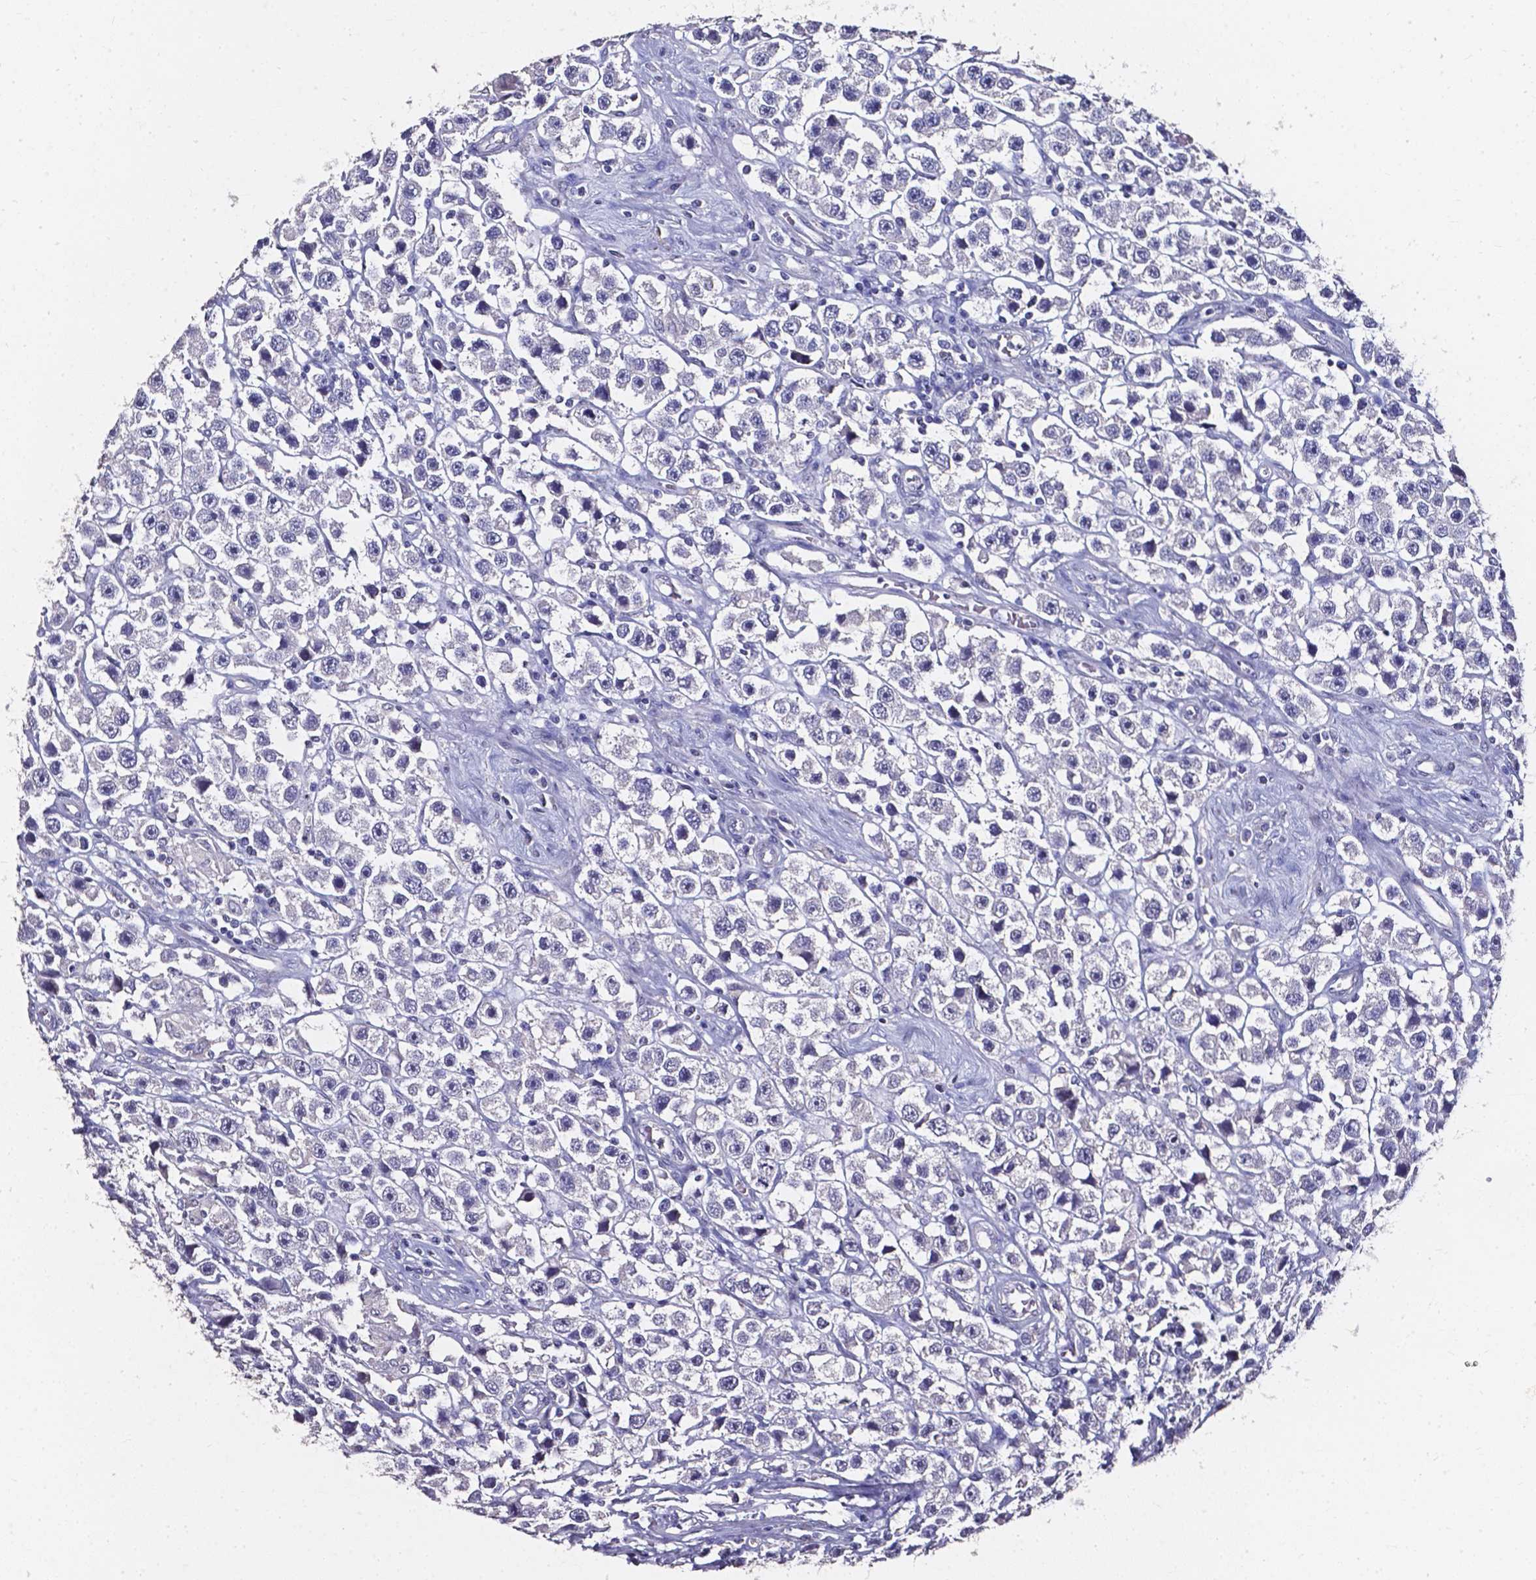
{"staining": {"intensity": "negative", "quantity": "none", "location": "none"}, "tissue": "testis cancer", "cell_type": "Tumor cells", "image_type": "cancer", "snomed": [{"axis": "morphology", "description": "Seminoma, NOS"}, {"axis": "topography", "description": "Testis"}], "caption": "Immunohistochemistry histopathology image of human testis cancer (seminoma) stained for a protein (brown), which exhibits no expression in tumor cells.", "gene": "AKR1B10", "patient": {"sex": "male", "age": 45}}